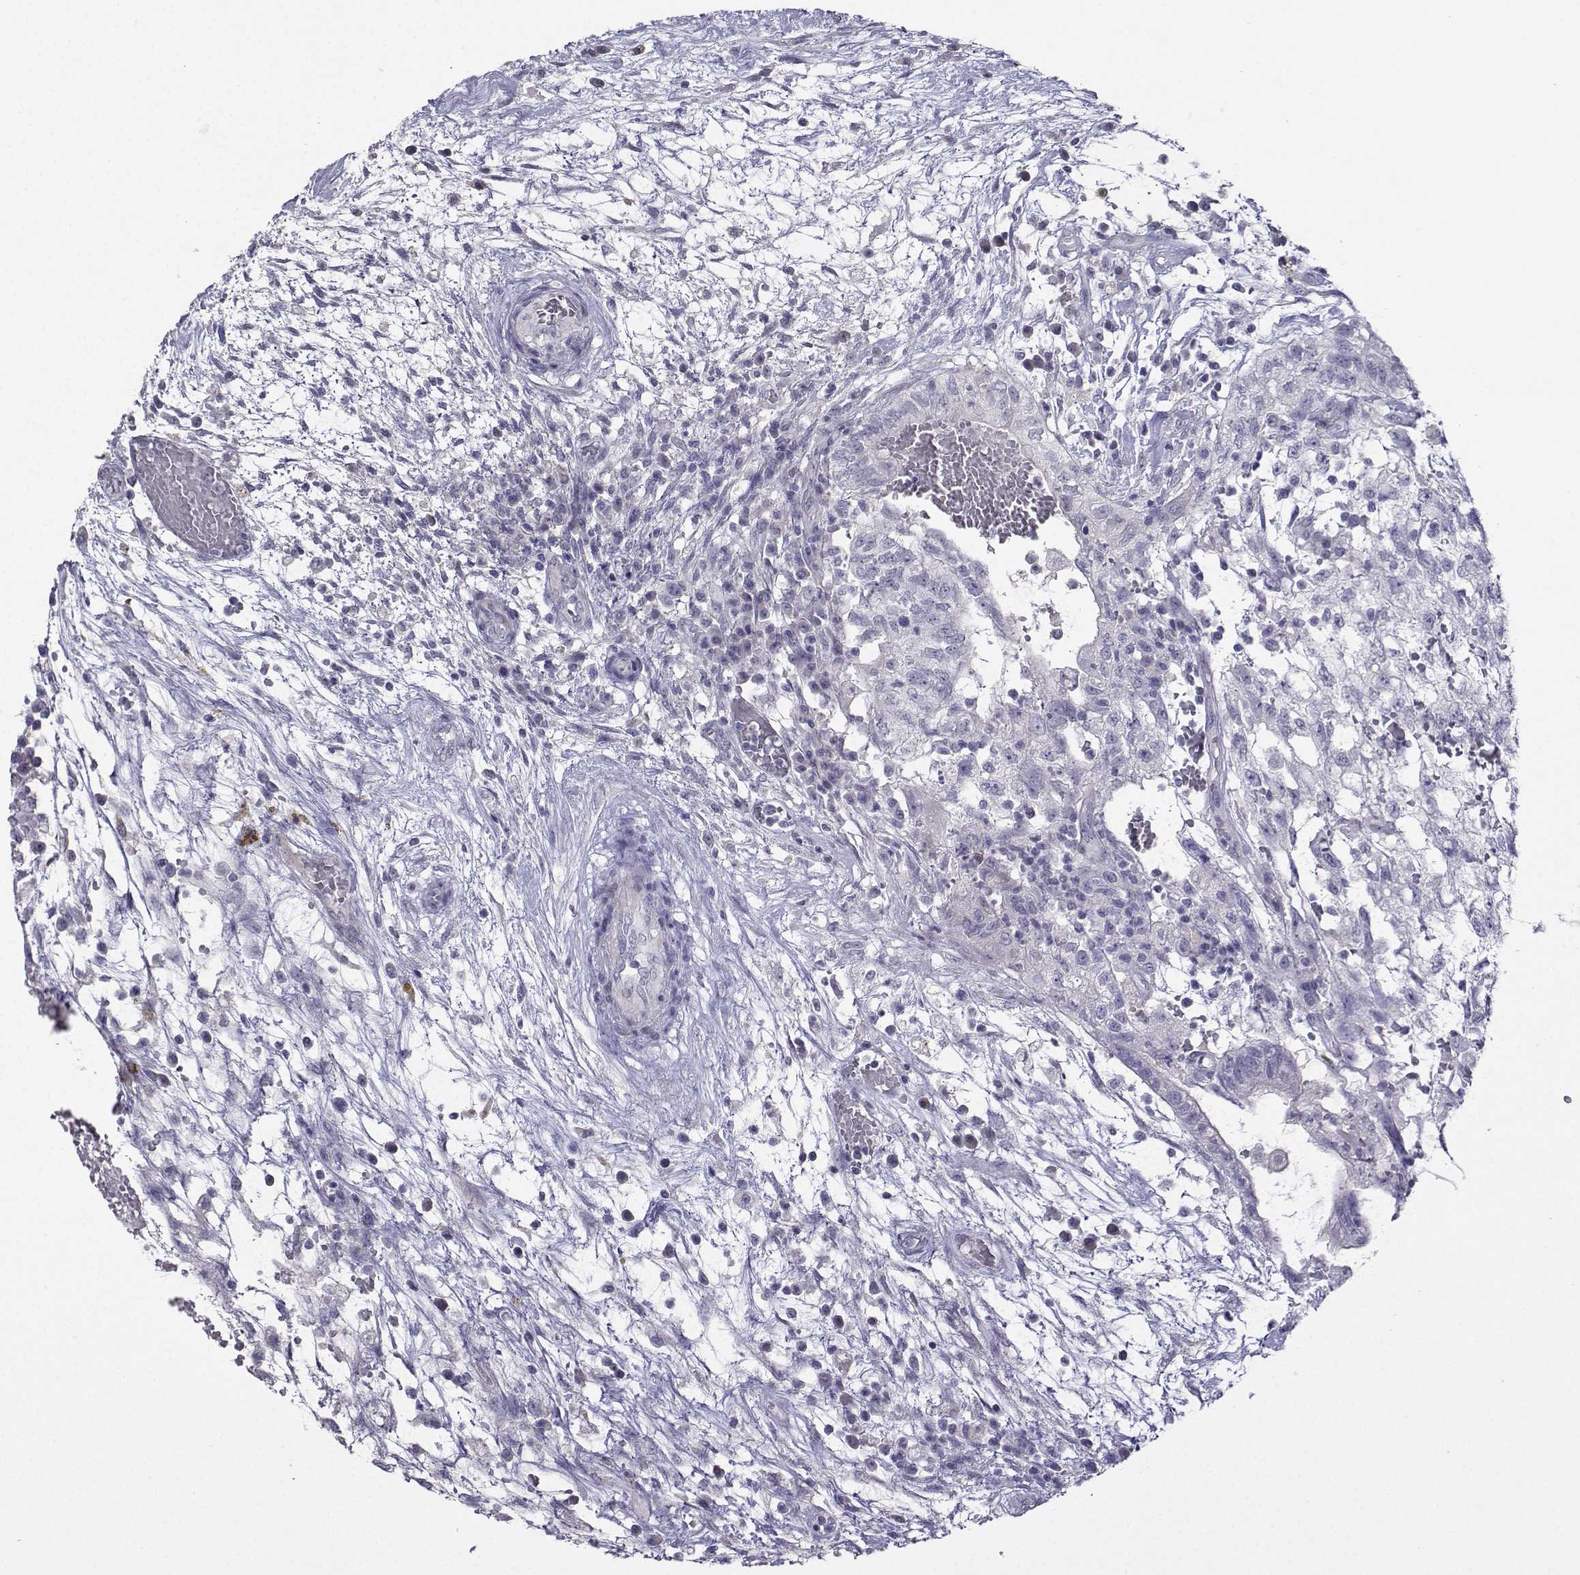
{"staining": {"intensity": "negative", "quantity": "none", "location": "none"}, "tissue": "testis cancer", "cell_type": "Tumor cells", "image_type": "cancer", "snomed": [{"axis": "morphology", "description": "Normal tissue, NOS"}, {"axis": "morphology", "description": "Carcinoma, Embryonal, NOS"}, {"axis": "topography", "description": "Testis"}, {"axis": "topography", "description": "Epididymis"}], "caption": "Tumor cells show no significant protein staining in testis cancer.", "gene": "CARTPT", "patient": {"sex": "male", "age": 32}}